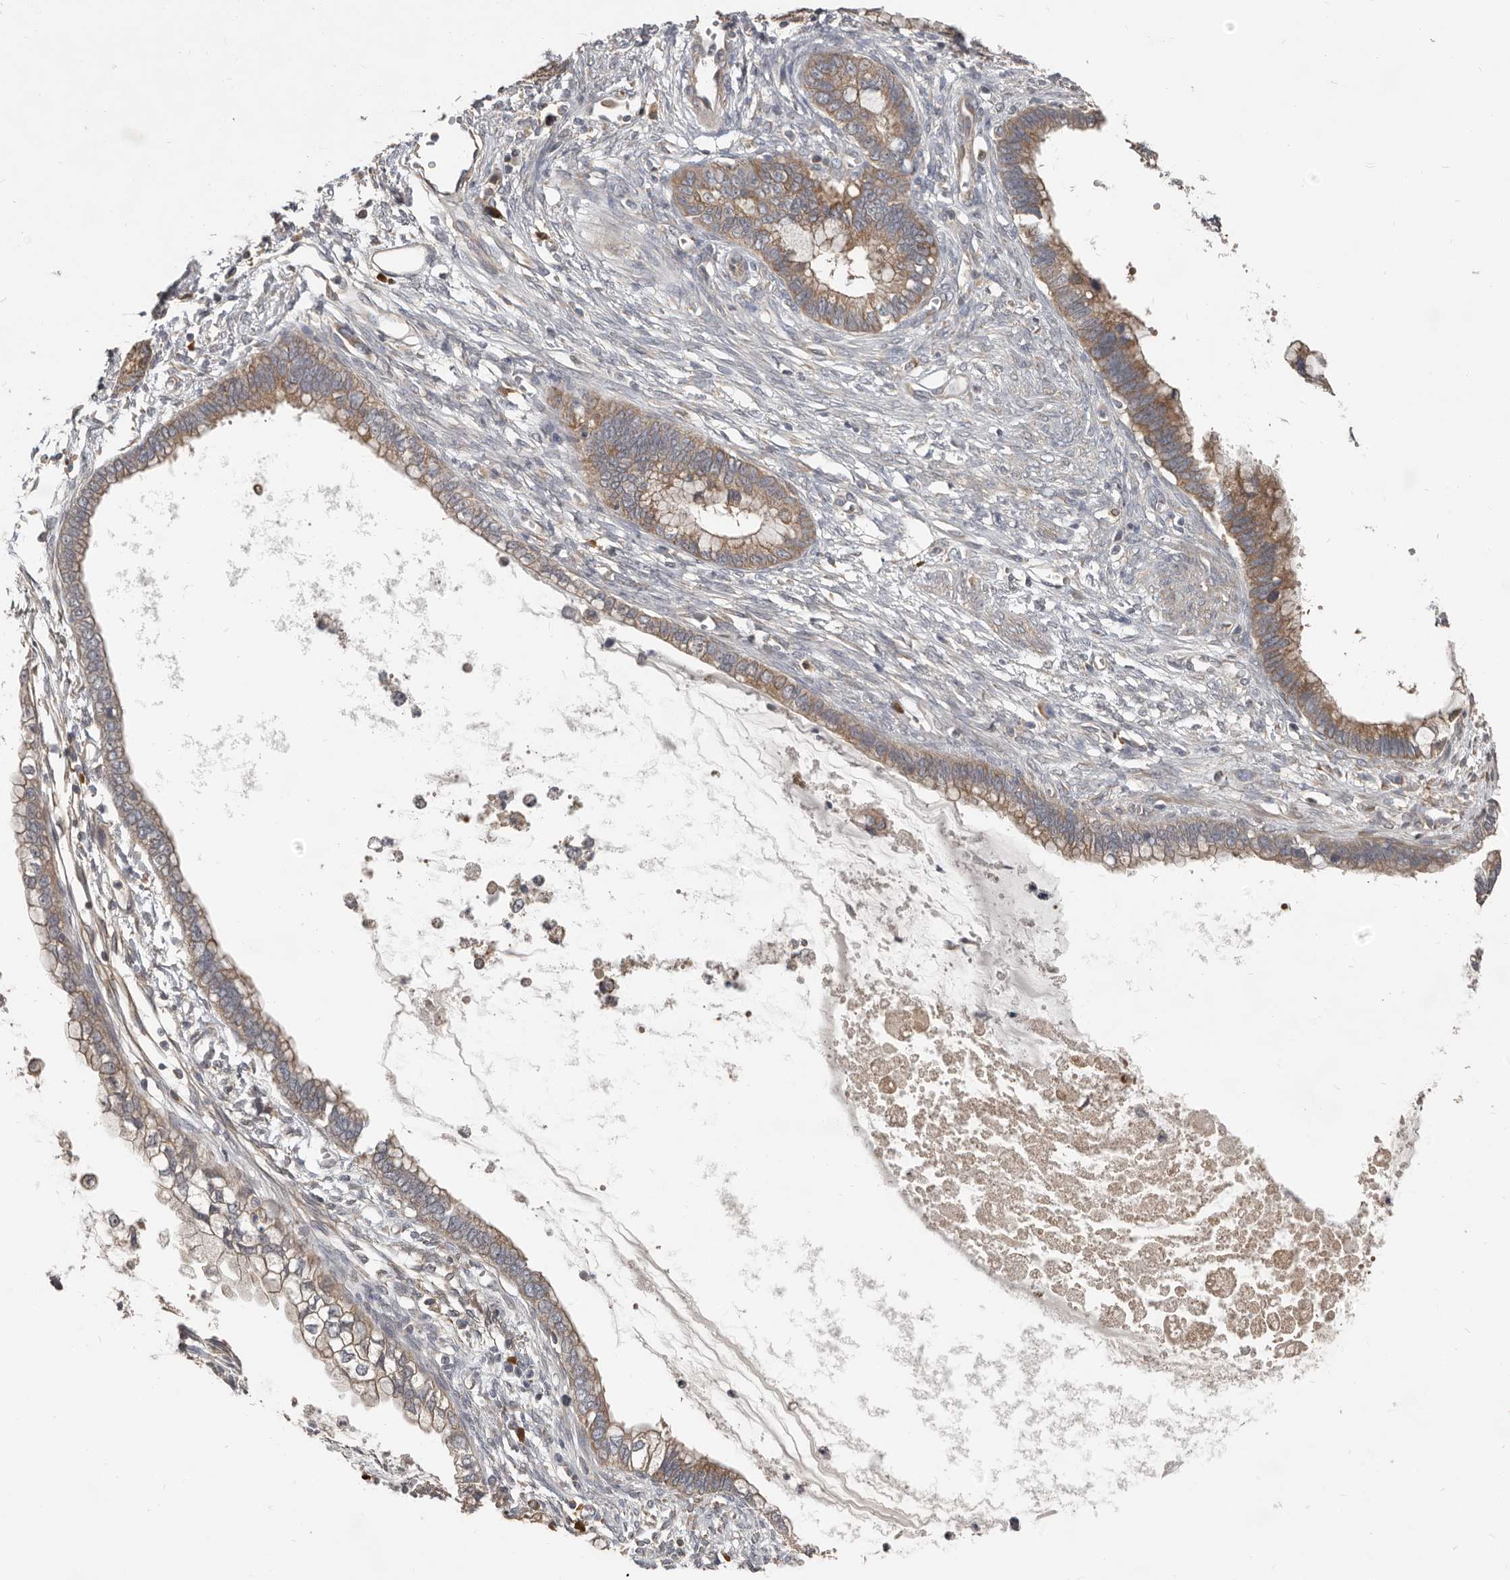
{"staining": {"intensity": "moderate", "quantity": ">75%", "location": "cytoplasmic/membranous"}, "tissue": "cervical cancer", "cell_type": "Tumor cells", "image_type": "cancer", "snomed": [{"axis": "morphology", "description": "Adenocarcinoma, NOS"}, {"axis": "topography", "description": "Cervix"}], "caption": "Tumor cells reveal medium levels of moderate cytoplasmic/membranous positivity in about >75% of cells in cervical cancer.", "gene": "AKNAD1", "patient": {"sex": "female", "age": 44}}